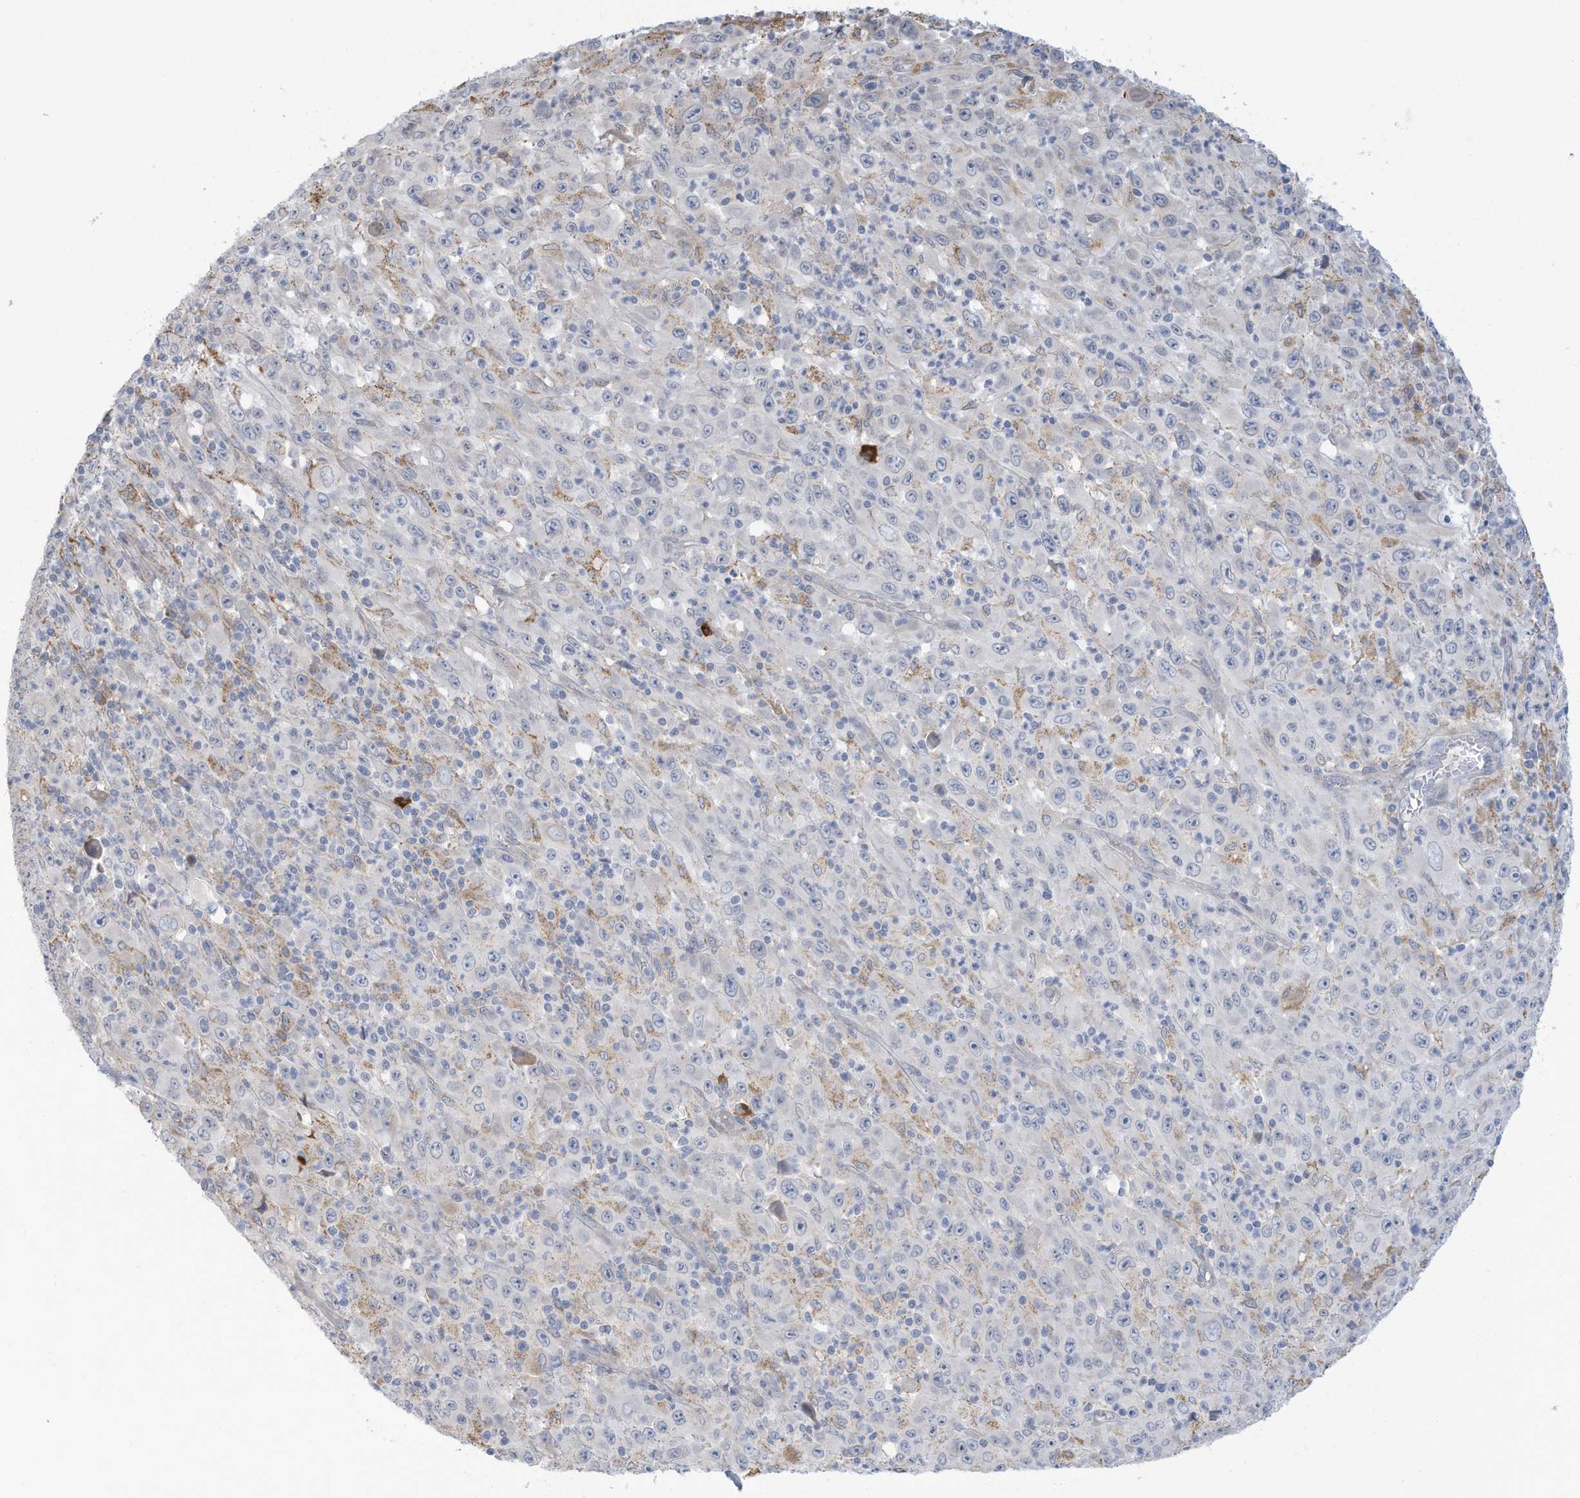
{"staining": {"intensity": "negative", "quantity": "none", "location": "none"}, "tissue": "melanoma", "cell_type": "Tumor cells", "image_type": "cancer", "snomed": [{"axis": "morphology", "description": "Malignant melanoma, Metastatic site"}, {"axis": "topography", "description": "Skin"}], "caption": "This micrograph is of malignant melanoma (metastatic site) stained with immunohistochemistry to label a protein in brown with the nuclei are counter-stained blue. There is no positivity in tumor cells.", "gene": "ZNF292", "patient": {"sex": "female", "age": 56}}